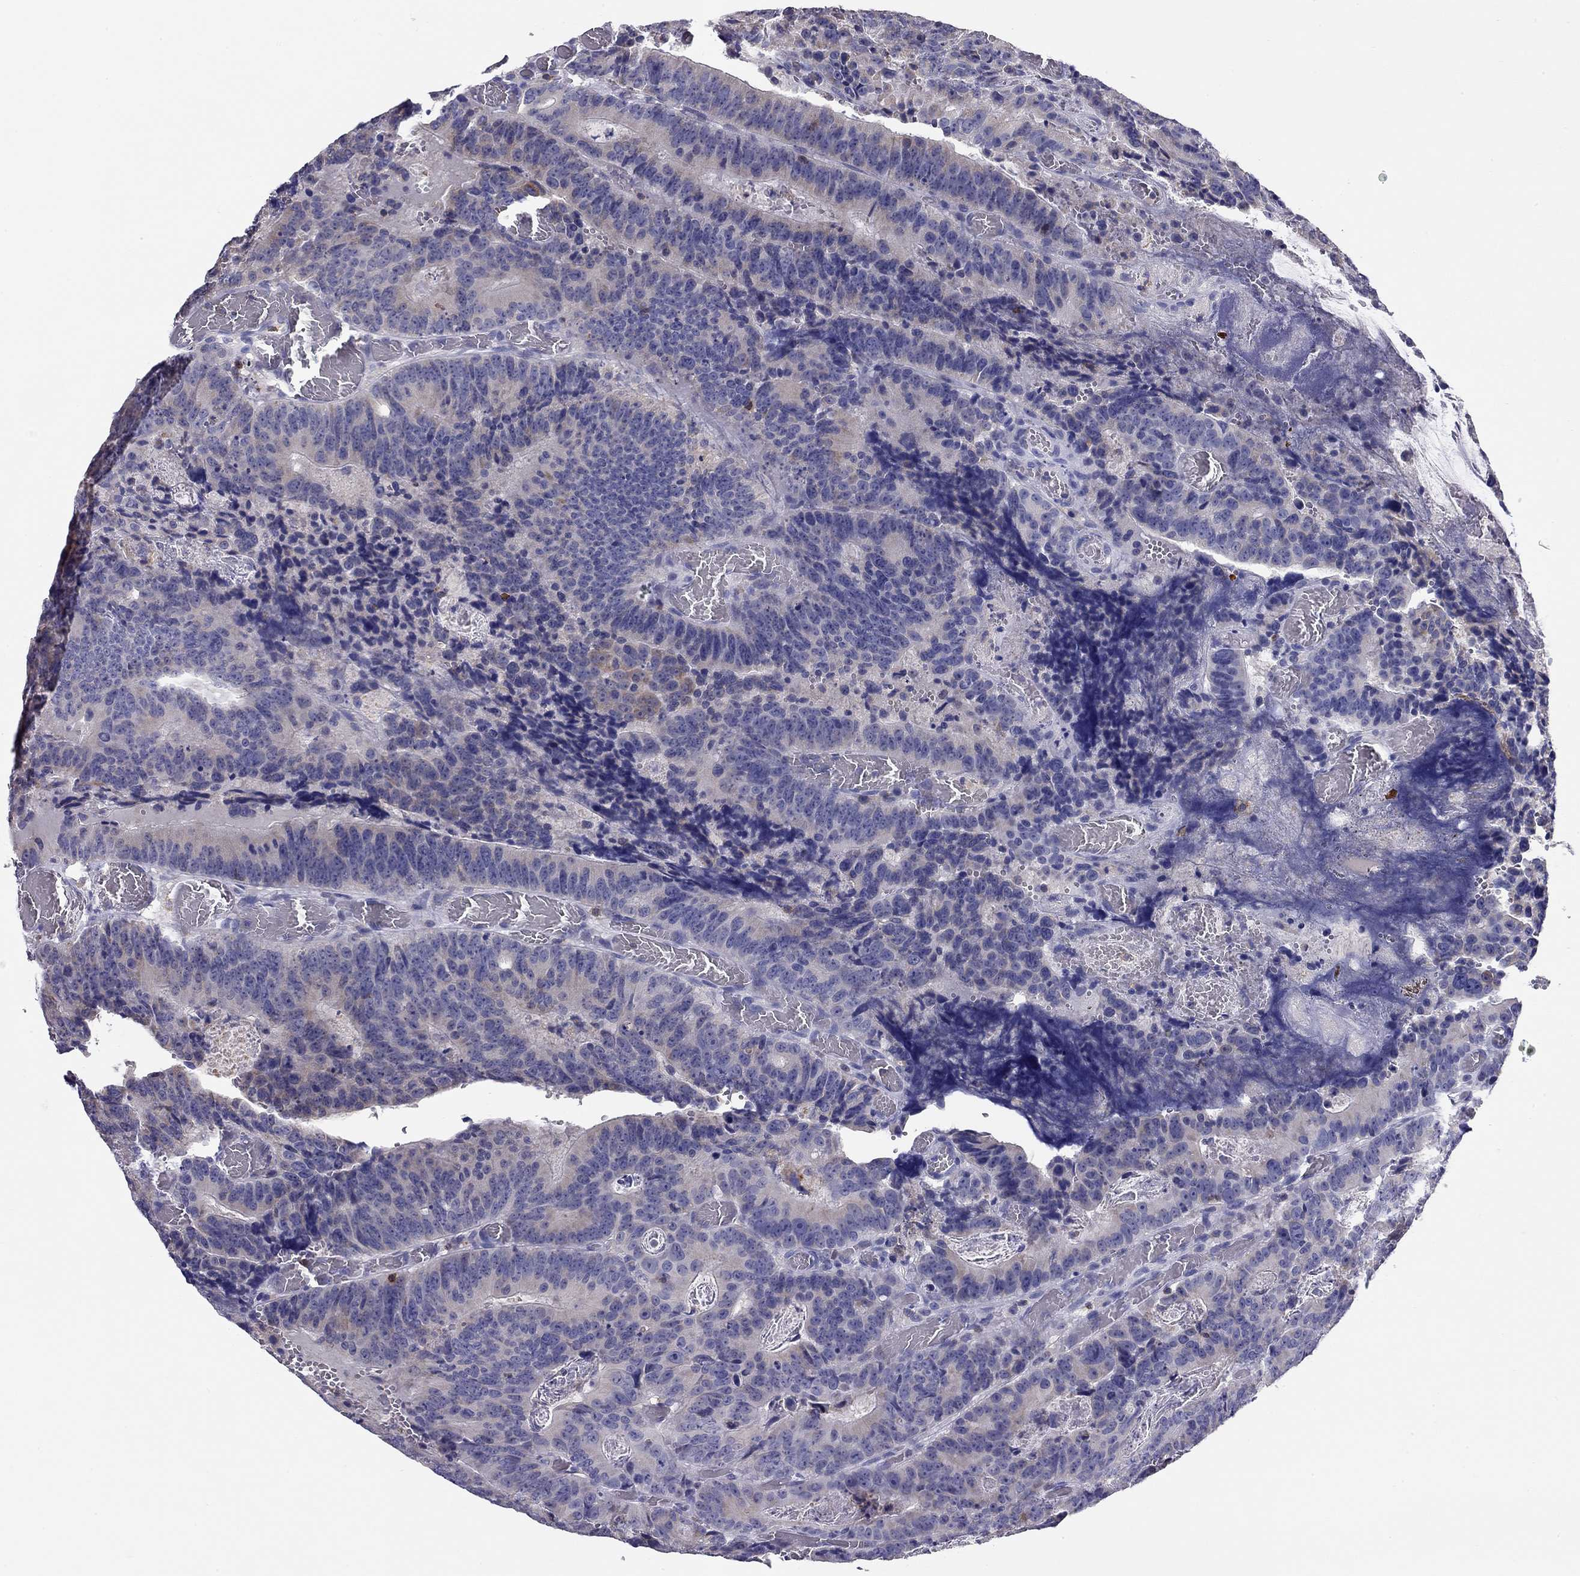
{"staining": {"intensity": "negative", "quantity": "none", "location": "none"}, "tissue": "colorectal cancer", "cell_type": "Tumor cells", "image_type": "cancer", "snomed": [{"axis": "morphology", "description": "Adenocarcinoma, NOS"}, {"axis": "topography", "description": "Colon"}], "caption": "IHC image of human colorectal cancer stained for a protein (brown), which exhibits no staining in tumor cells.", "gene": "CITED1", "patient": {"sex": "female", "age": 82}}